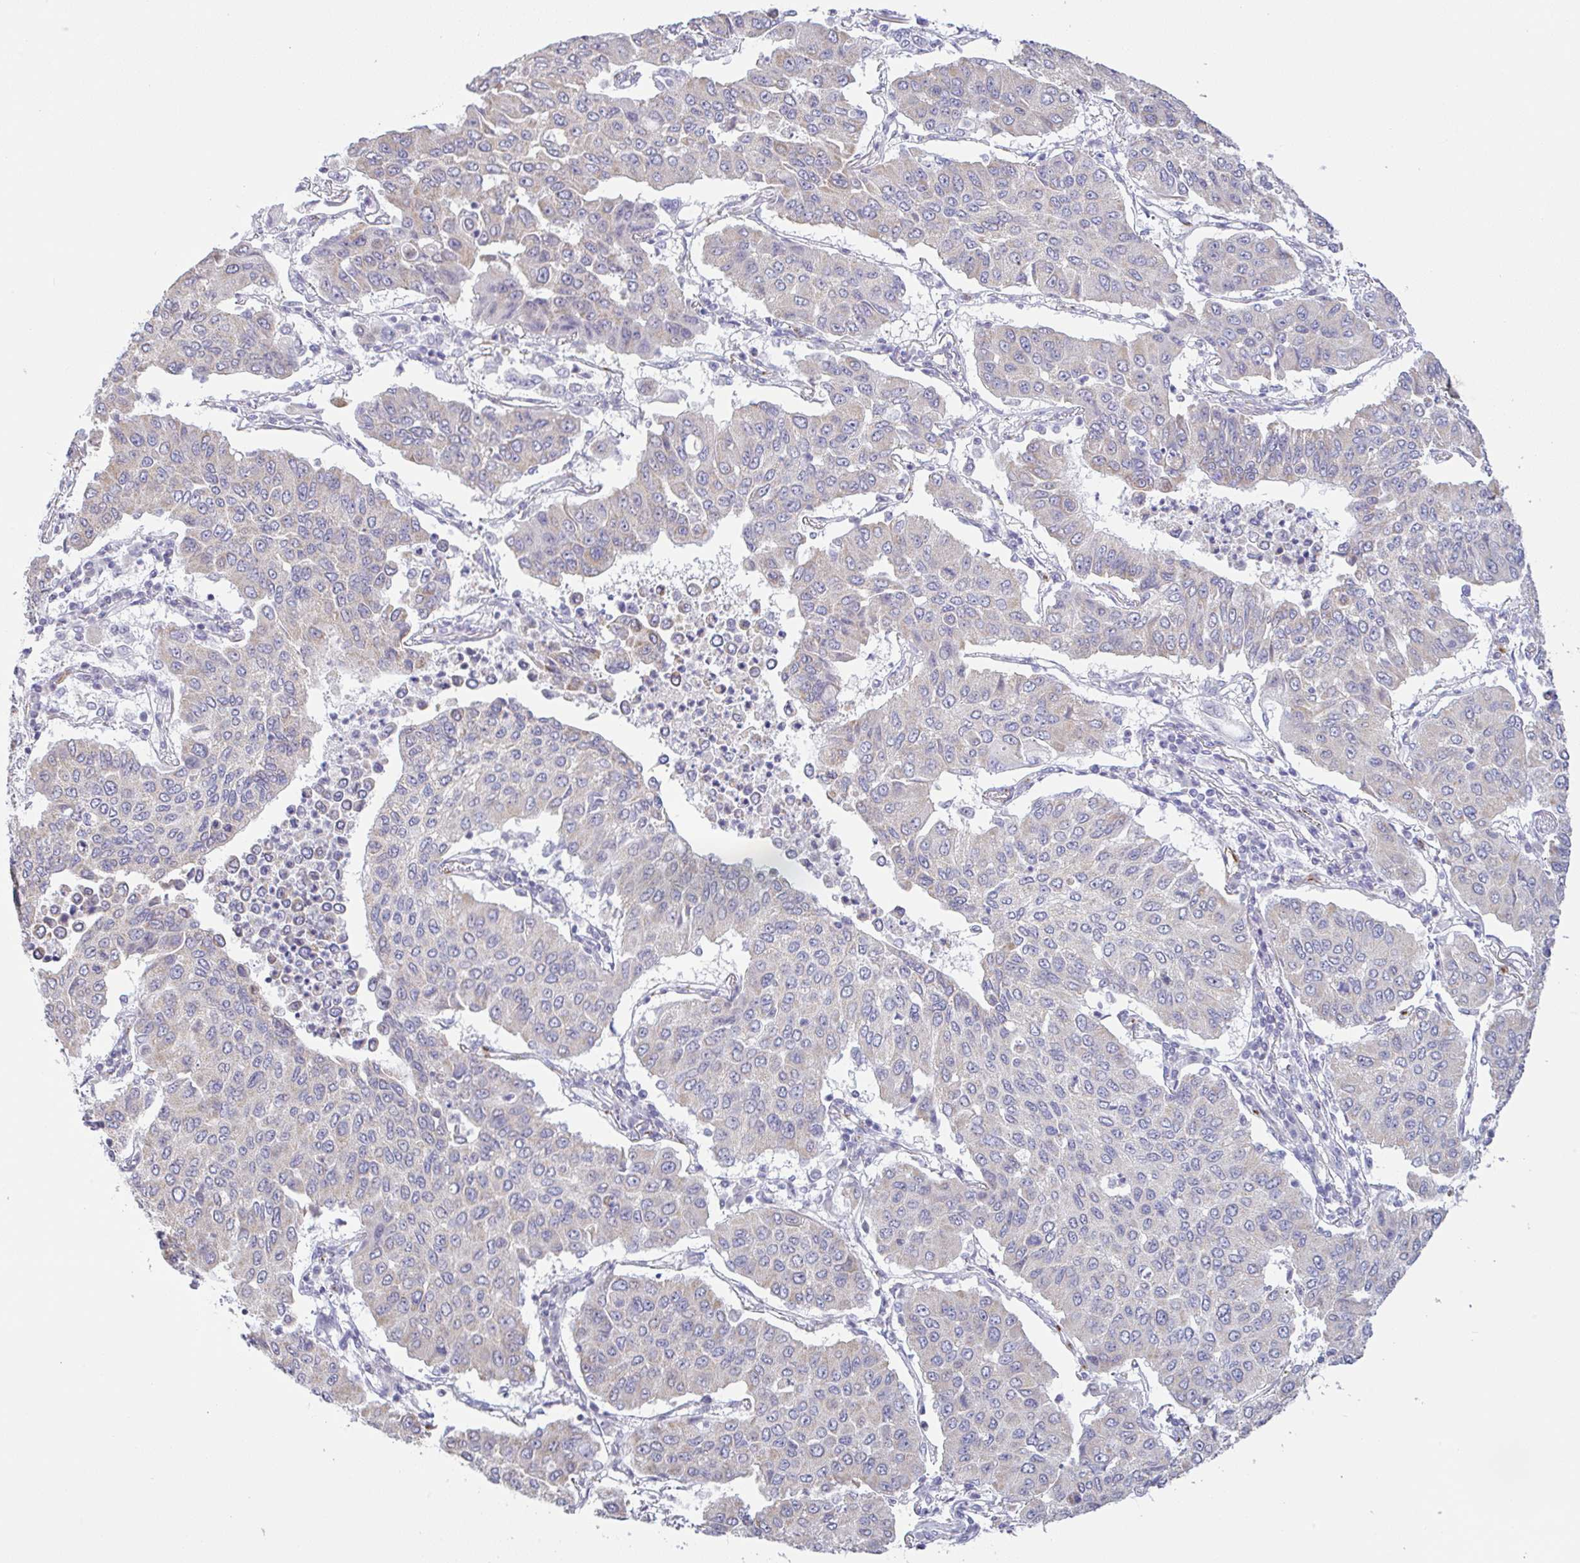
{"staining": {"intensity": "negative", "quantity": "none", "location": "none"}, "tissue": "lung cancer", "cell_type": "Tumor cells", "image_type": "cancer", "snomed": [{"axis": "morphology", "description": "Squamous cell carcinoma, NOS"}, {"axis": "topography", "description": "Lung"}], "caption": "This is an immunohistochemistry photomicrograph of human squamous cell carcinoma (lung). There is no positivity in tumor cells.", "gene": "PLCD4", "patient": {"sex": "male", "age": 74}}